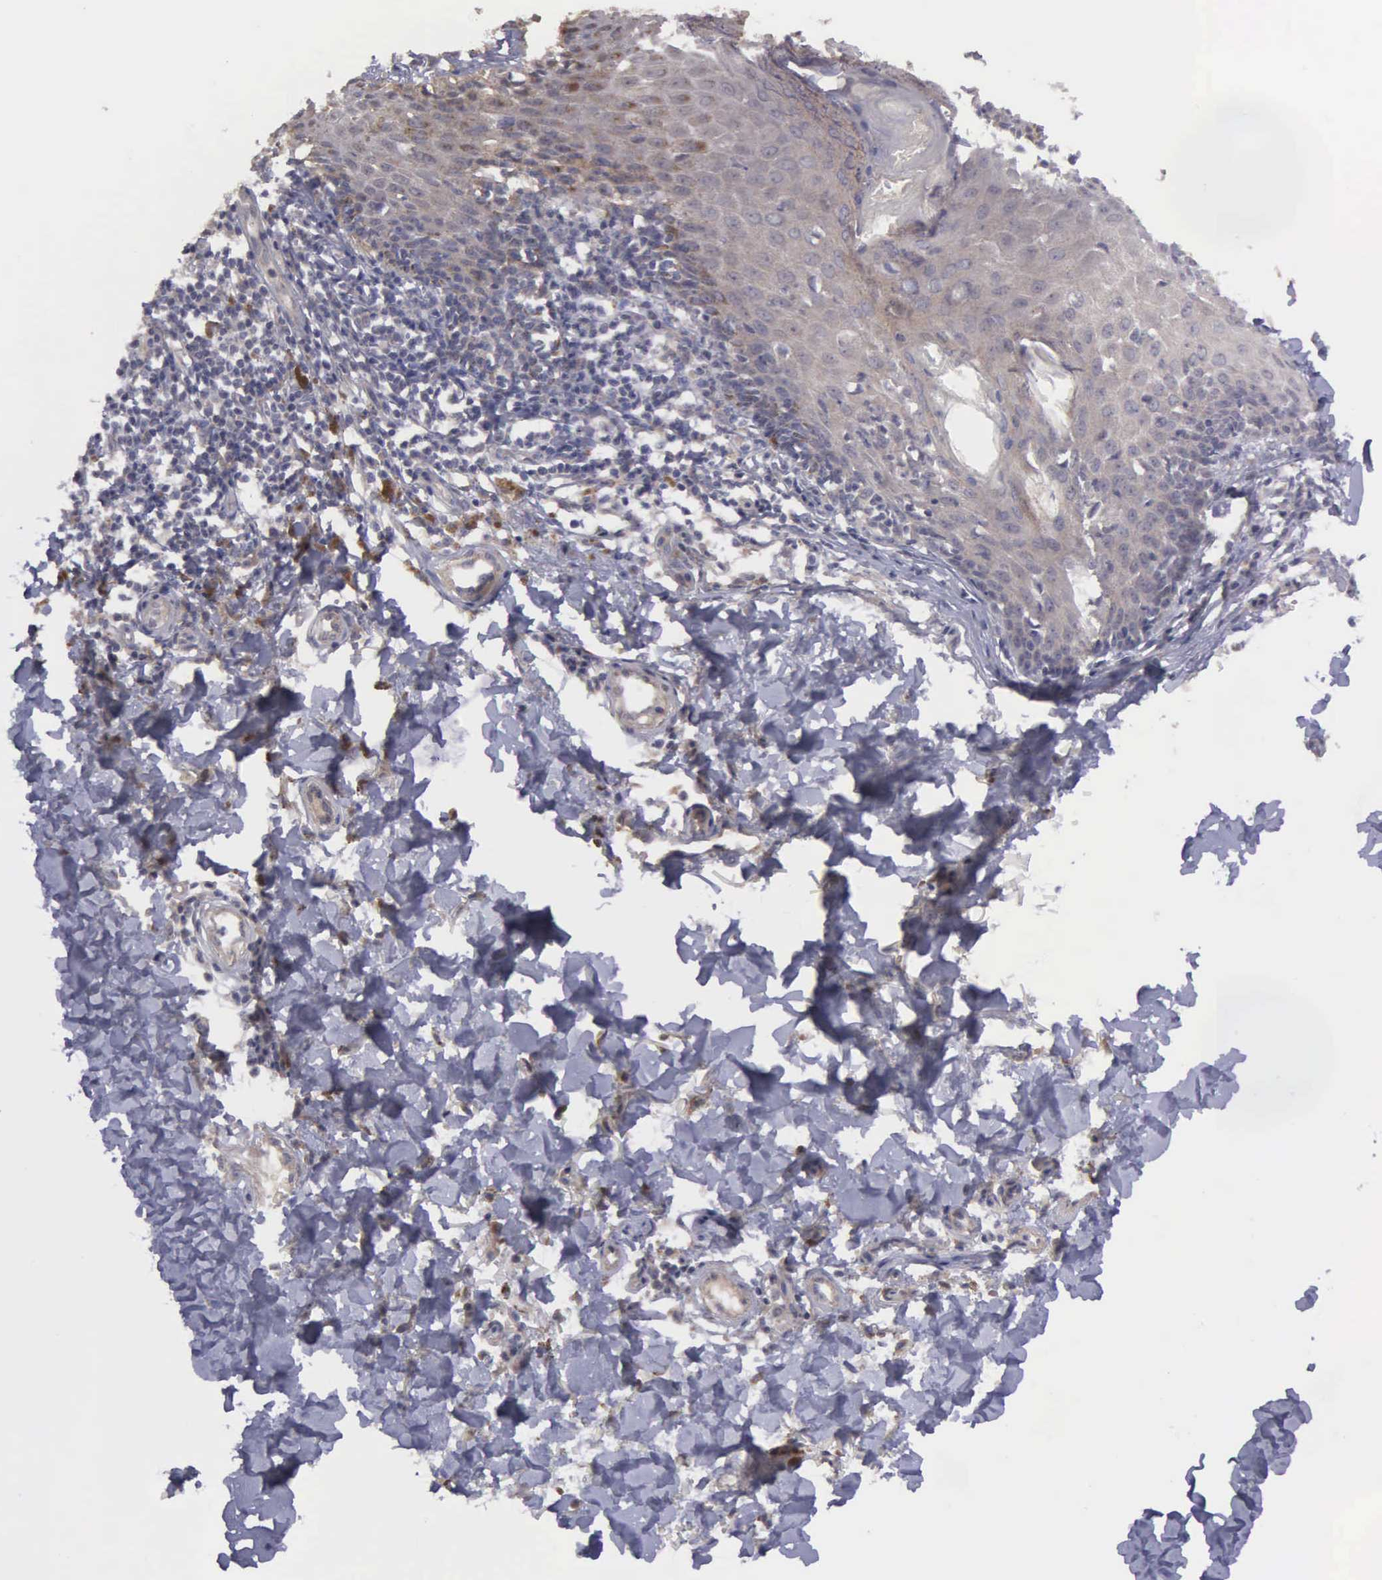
{"staining": {"intensity": "weak", "quantity": ">75%", "location": "cytoplasmic/membranous"}, "tissue": "melanoma", "cell_type": "Tumor cells", "image_type": "cancer", "snomed": [{"axis": "morphology", "description": "Malignant melanoma, NOS"}, {"axis": "topography", "description": "Skin"}], "caption": "Protein staining displays weak cytoplasmic/membranous staining in approximately >75% of tumor cells in malignant melanoma.", "gene": "RTL10", "patient": {"sex": "female", "age": 52}}